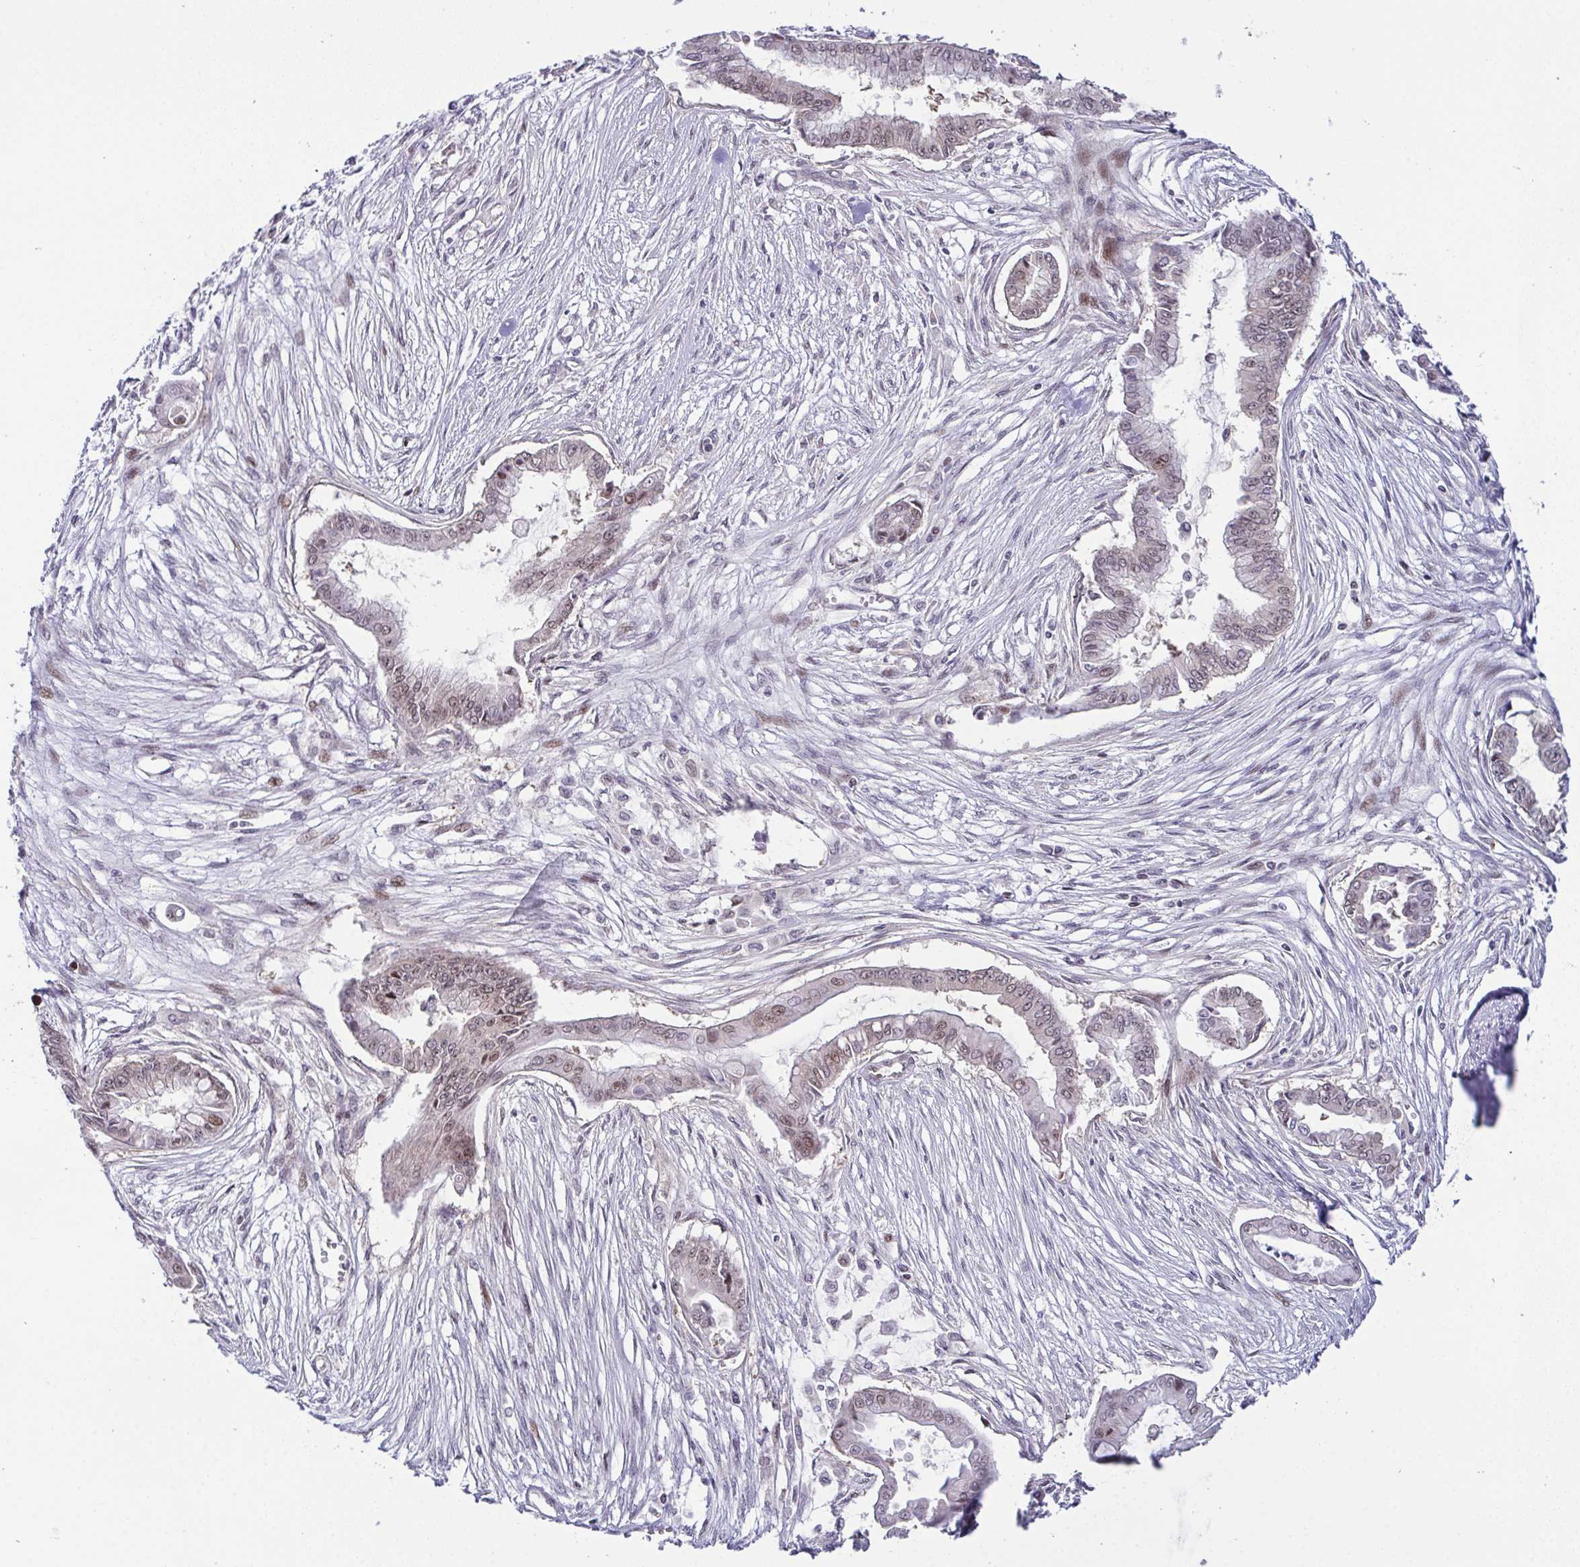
{"staining": {"intensity": "weak", "quantity": "25%-75%", "location": "nuclear"}, "tissue": "pancreatic cancer", "cell_type": "Tumor cells", "image_type": "cancer", "snomed": [{"axis": "morphology", "description": "Adenocarcinoma, NOS"}, {"axis": "topography", "description": "Pancreas"}], "caption": "Pancreatic adenocarcinoma stained with immunohistochemistry (IHC) reveals weak nuclear staining in approximately 25%-75% of tumor cells.", "gene": "DNAJB1", "patient": {"sex": "female", "age": 68}}